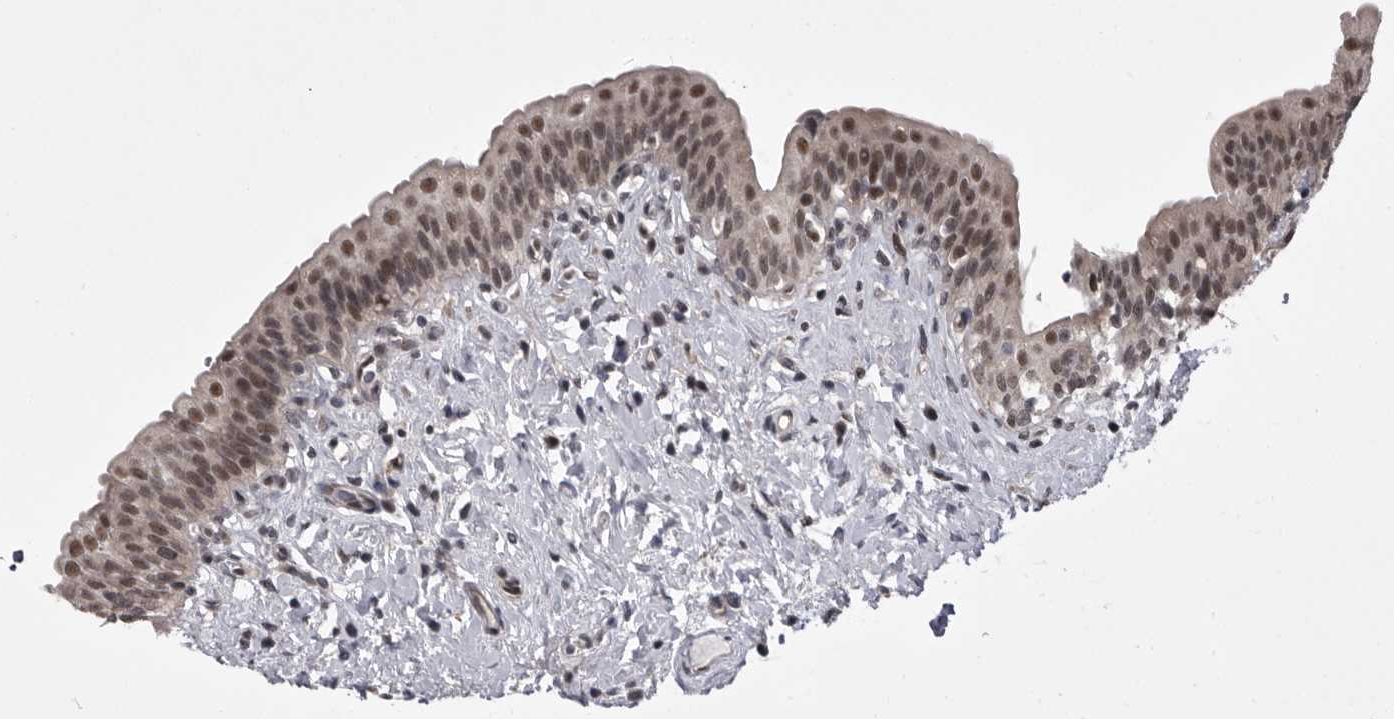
{"staining": {"intensity": "moderate", "quantity": ">75%", "location": "nuclear"}, "tissue": "urinary bladder", "cell_type": "Urothelial cells", "image_type": "normal", "snomed": [{"axis": "morphology", "description": "Normal tissue, NOS"}, {"axis": "topography", "description": "Urinary bladder"}], "caption": "Urinary bladder stained for a protein demonstrates moderate nuclear positivity in urothelial cells. (Stains: DAB in brown, nuclei in blue, Microscopy: brightfield microscopy at high magnification).", "gene": "PRPF3", "patient": {"sex": "male", "age": 83}}